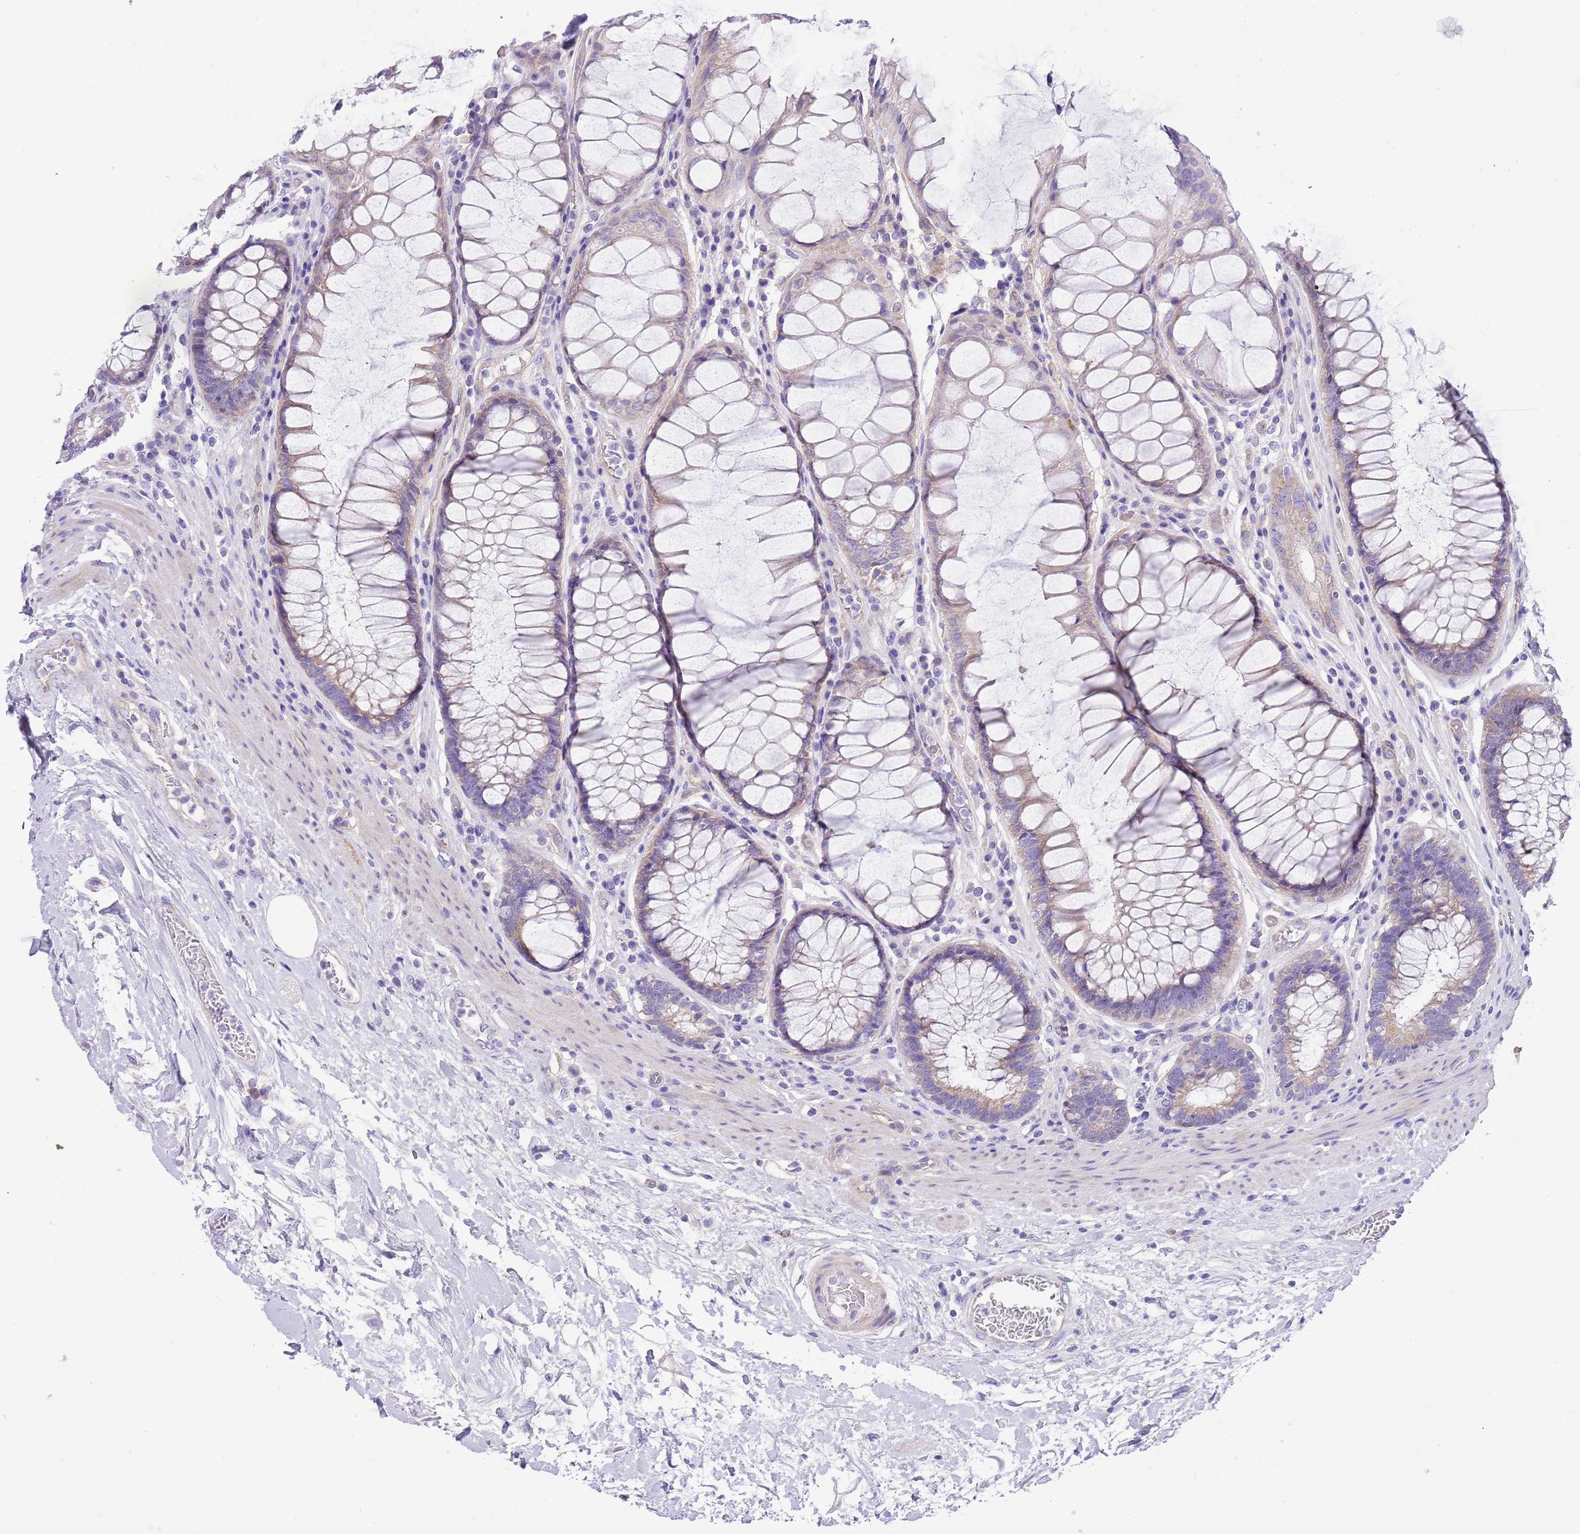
{"staining": {"intensity": "weak", "quantity": "25%-75%", "location": "cytoplasmic/membranous"}, "tissue": "rectum", "cell_type": "Glandular cells", "image_type": "normal", "snomed": [{"axis": "morphology", "description": "Normal tissue, NOS"}, {"axis": "topography", "description": "Rectum"}], "caption": "Rectum was stained to show a protein in brown. There is low levels of weak cytoplasmic/membranous expression in approximately 25%-75% of glandular cells. Nuclei are stained in blue.", "gene": "SERINC3", "patient": {"sex": "male", "age": 64}}